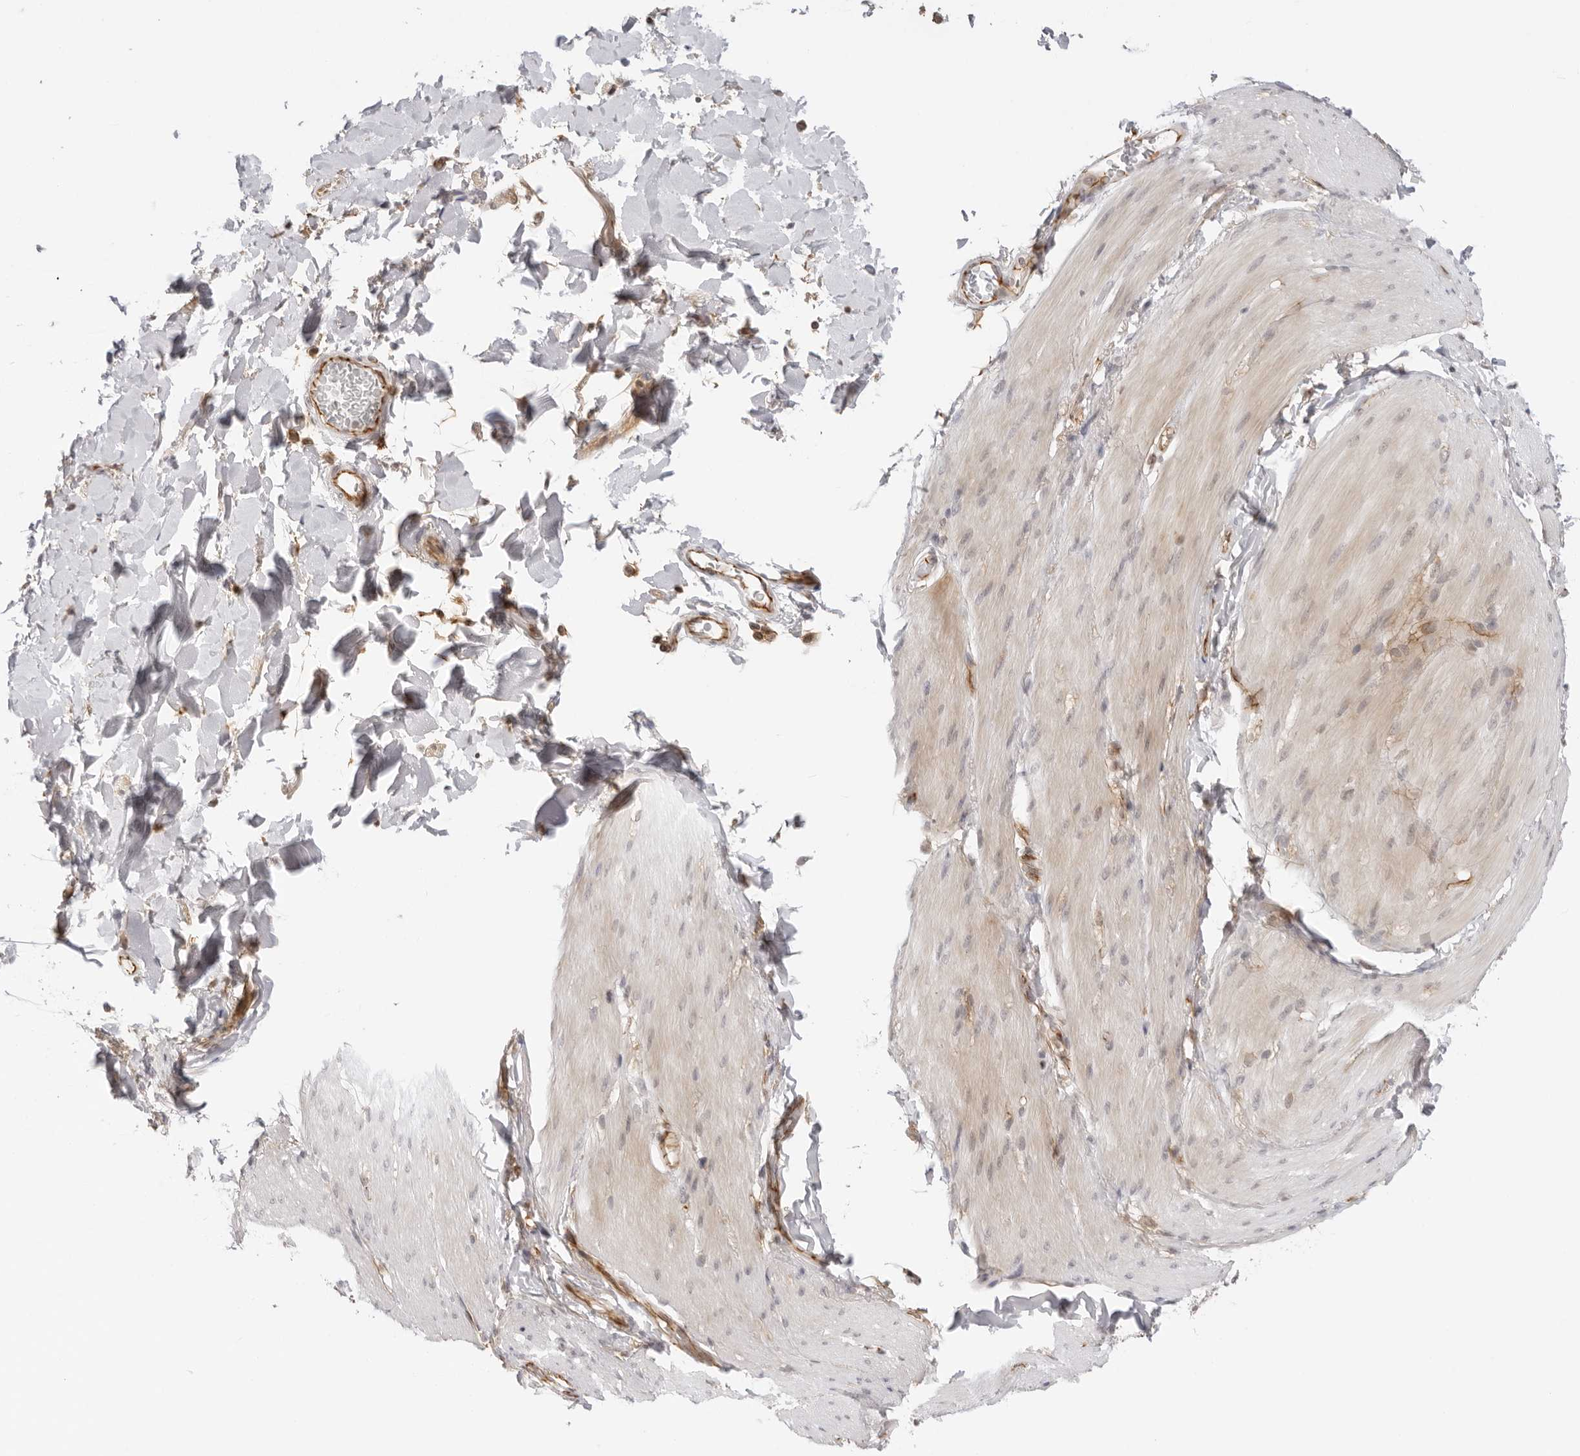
{"staining": {"intensity": "weak", "quantity": "25%-75%", "location": "cytoplasmic/membranous"}, "tissue": "smooth muscle", "cell_type": "Smooth muscle cells", "image_type": "normal", "snomed": [{"axis": "morphology", "description": "Normal tissue, NOS"}, {"axis": "topography", "description": "Smooth muscle"}, {"axis": "topography", "description": "Small intestine"}], "caption": "Human smooth muscle stained with a brown dye displays weak cytoplasmic/membranous positive expression in approximately 25%-75% of smooth muscle cells.", "gene": "TRAPPC3", "patient": {"sex": "female", "age": 84}}